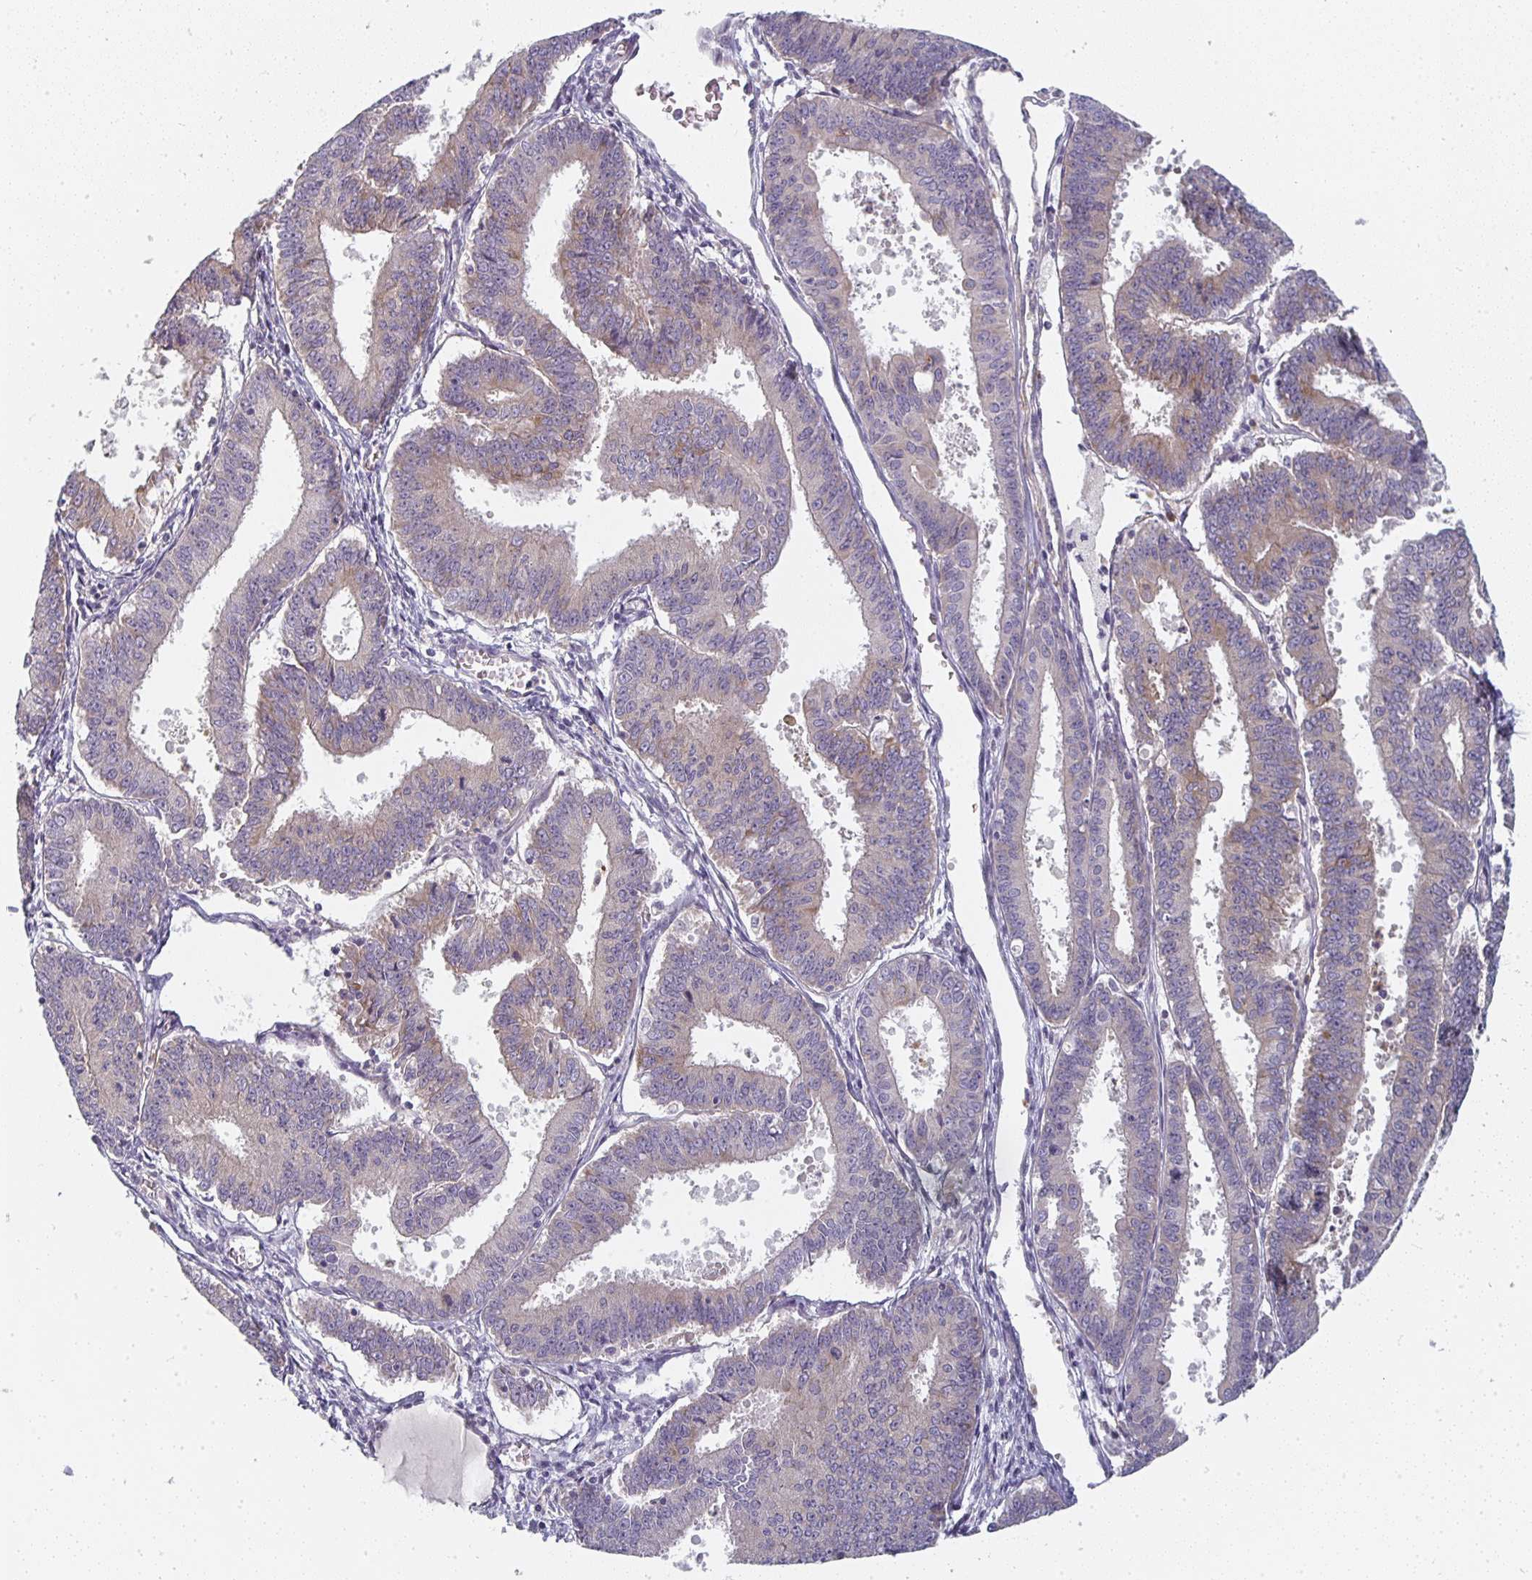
{"staining": {"intensity": "weak", "quantity": "<25%", "location": "cytoplasmic/membranous"}, "tissue": "endometrial cancer", "cell_type": "Tumor cells", "image_type": "cancer", "snomed": [{"axis": "morphology", "description": "Adenocarcinoma, NOS"}, {"axis": "topography", "description": "Endometrium"}], "caption": "IHC micrograph of neoplastic tissue: endometrial cancer stained with DAB reveals no significant protein positivity in tumor cells. (DAB (3,3'-diaminobenzidine) IHC visualized using brightfield microscopy, high magnification).", "gene": "CTHRC1", "patient": {"sex": "female", "age": 73}}